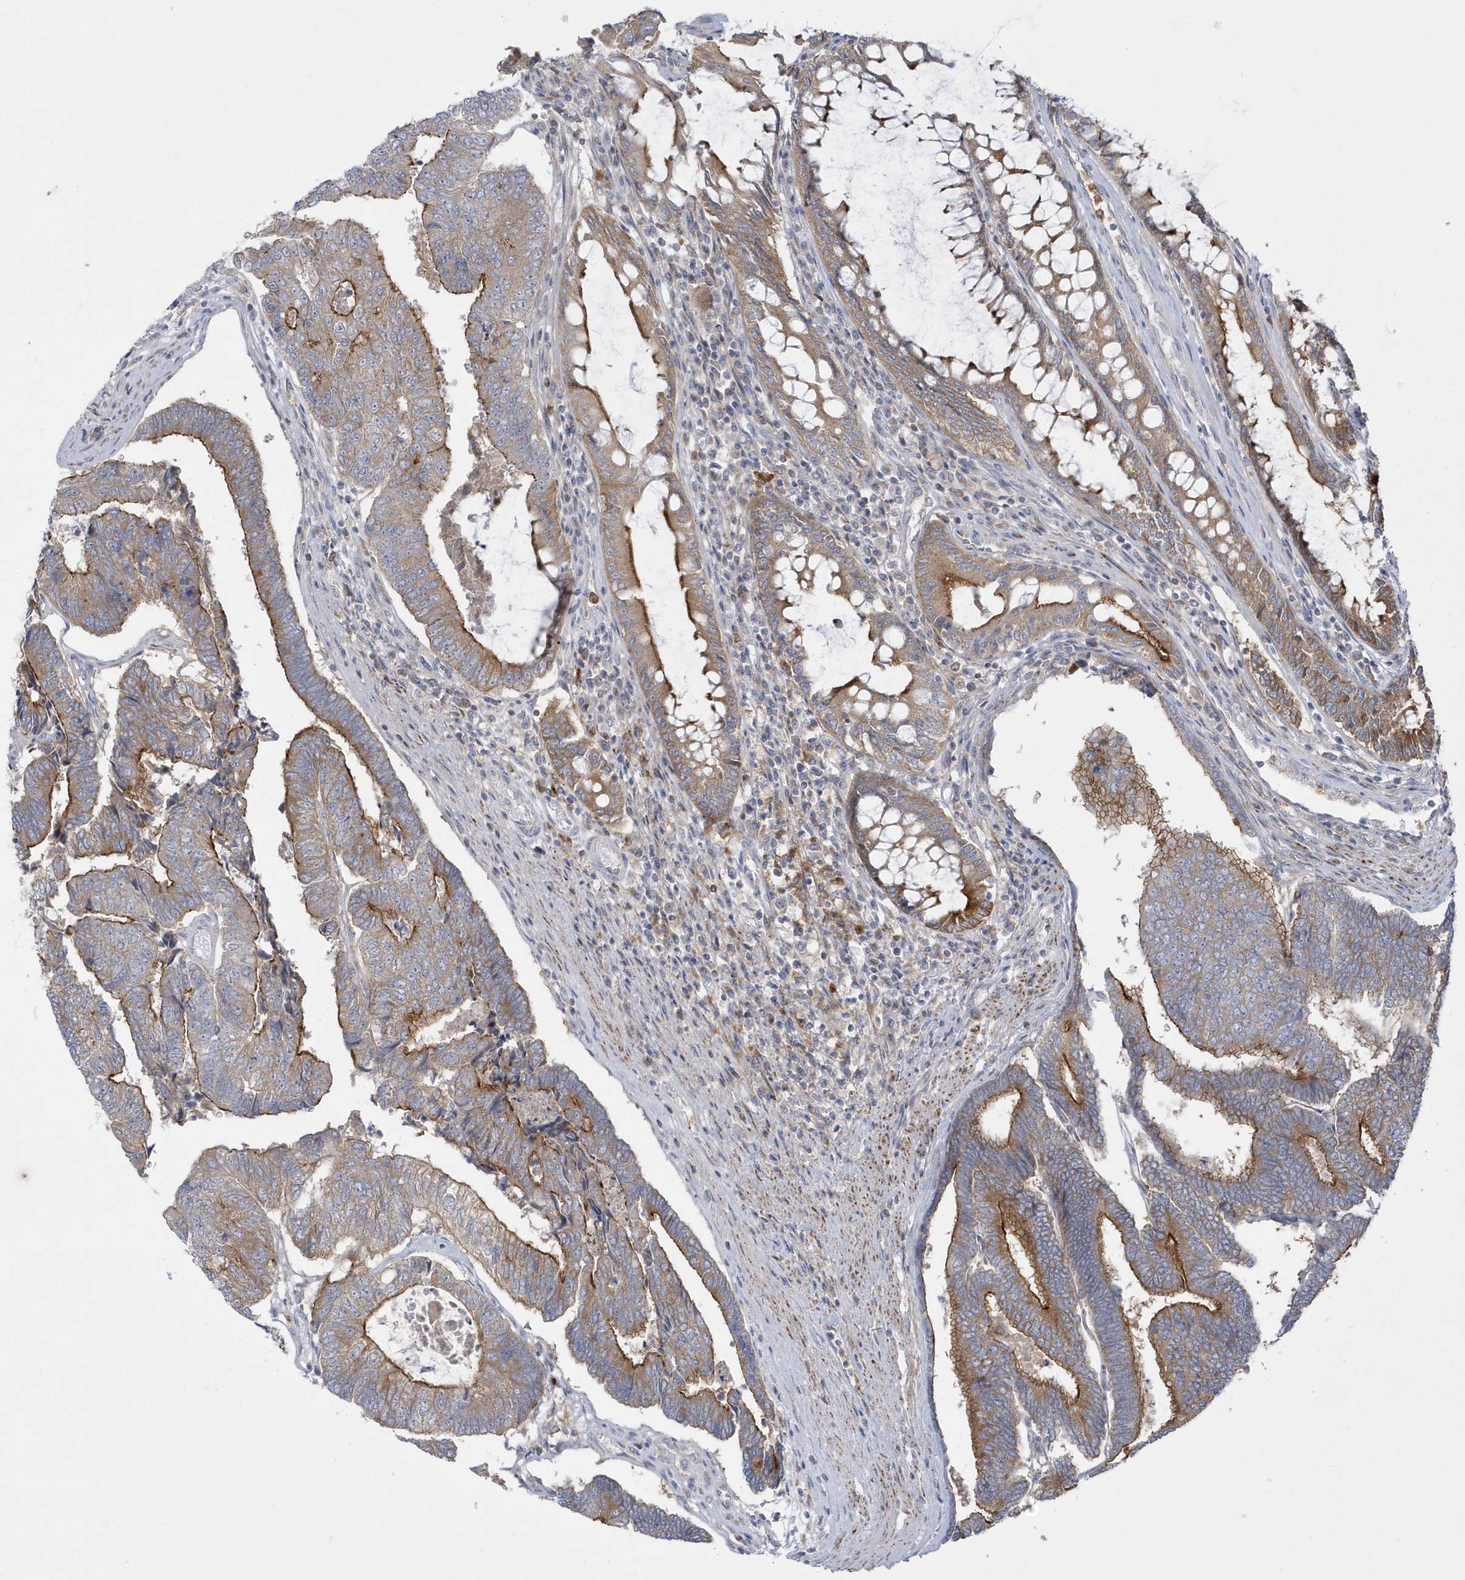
{"staining": {"intensity": "moderate", "quantity": ">75%", "location": "cytoplasmic/membranous"}, "tissue": "colorectal cancer", "cell_type": "Tumor cells", "image_type": "cancer", "snomed": [{"axis": "morphology", "description": "Adenocarcinoma, NOS"}, {"axis": "topography", "description": "Colon"}], "caption": "High-power microscopy captured an immunohistochemistry photomicrograph of colorectal cancer (adenocarcinoma), revealing moderate cytoplasmic/membranous expression in approximately >75% of tumor cells. (IHC, brightfield microscopy, high magnification).", "gene": "DNAJC18", "patient": {"sex": "female", "age": 67}}